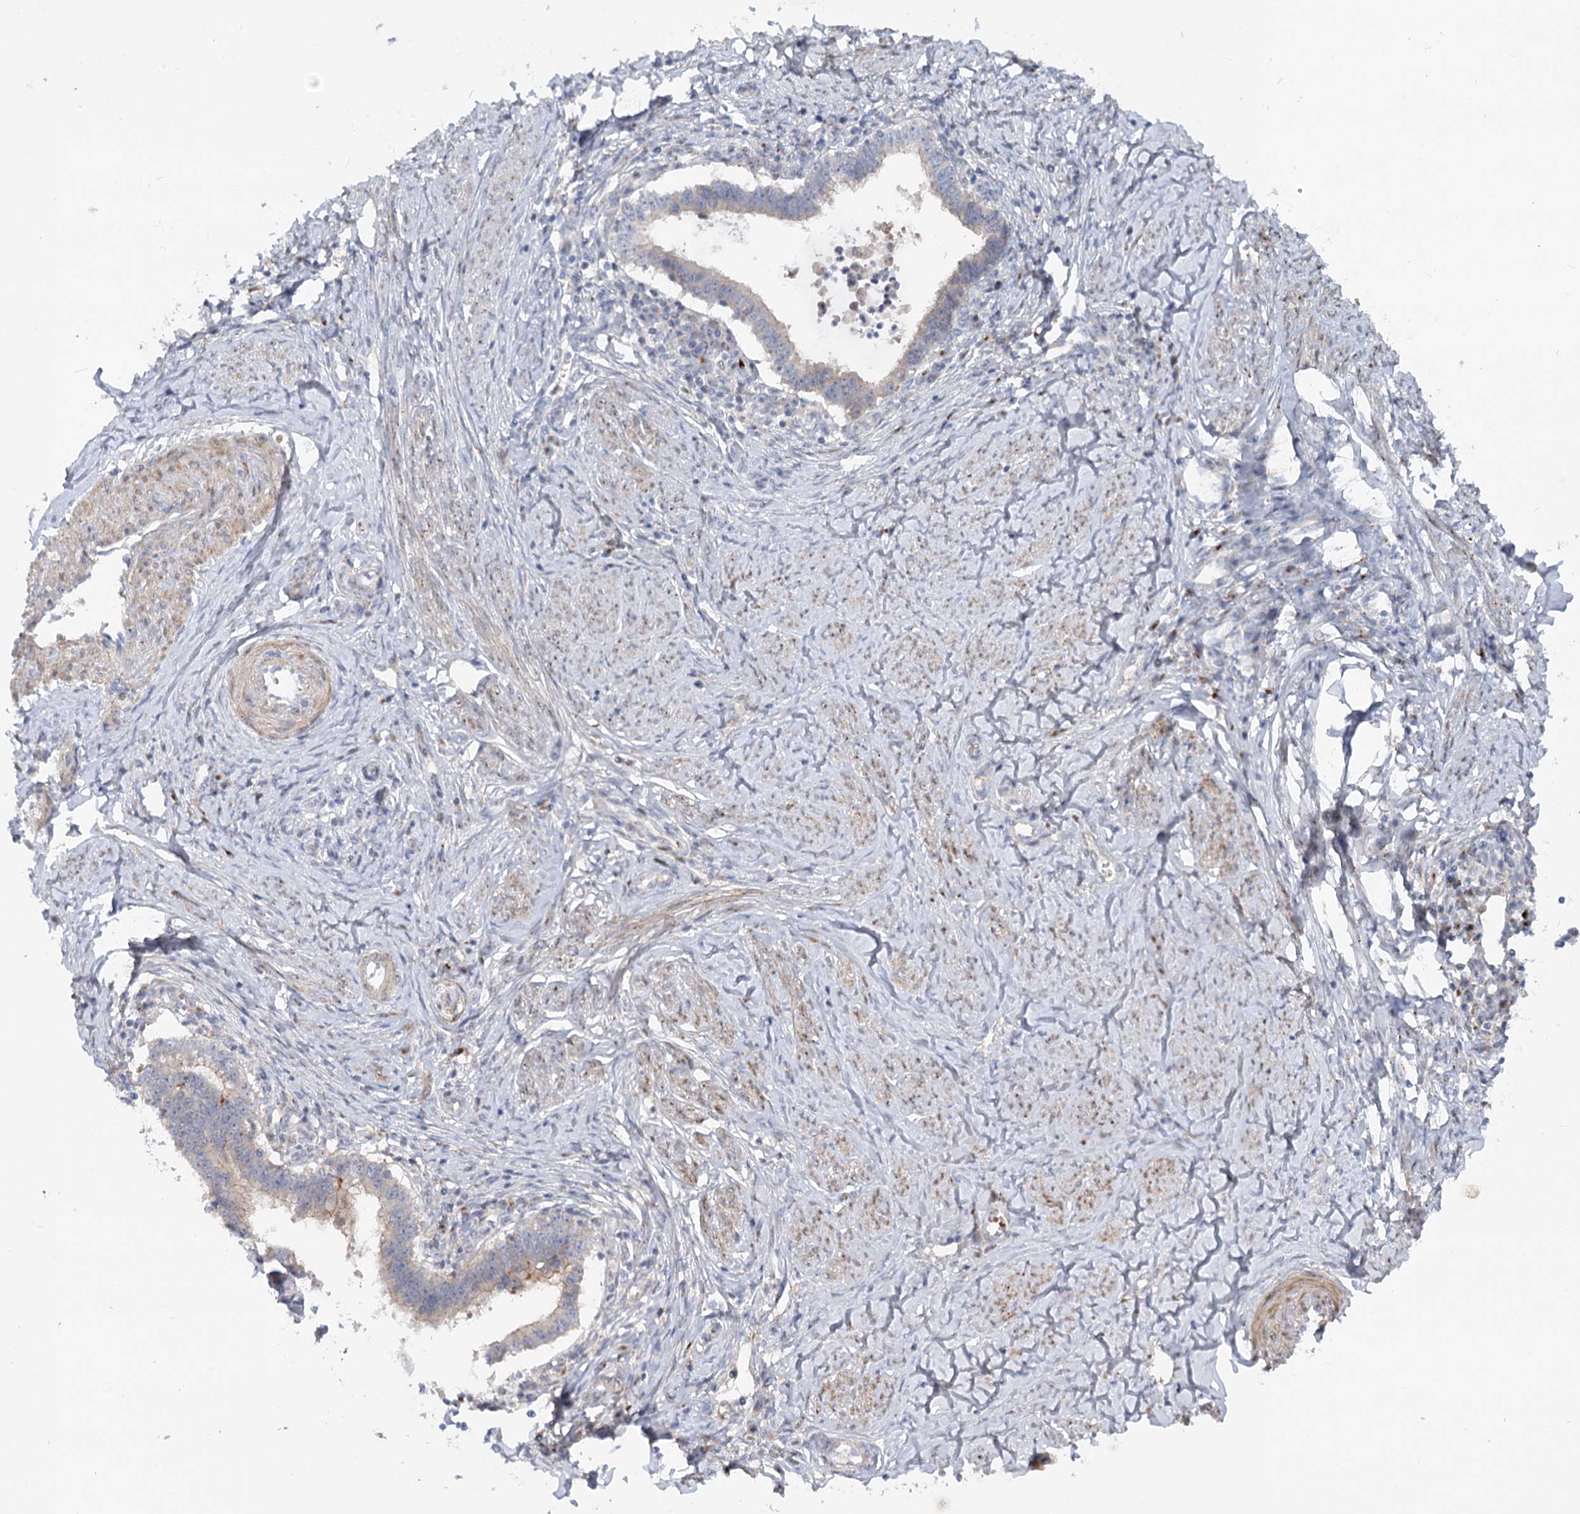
{"staining": {"intensity": "moderate", "quantity": "<25%", "location": "cytoplasmic/membranous"}, "tissue": "cervical cancer", "cell_type": "Tumor cells", "image_type": "cancer", "snomed": [{"axis": "morphology", "description": "Adenocarcinoma, NOS"}, {"axis": "topography", "description": "Cervix"}], "caption": "Immunohistochemical staining of human cervical adenocarcinoma displays low levels of moderate cytoplasmic/membranous expression in about <25% of tumor cells. Nuclei are stained in blue.", "gene": "FGF19", "patient": {"sex": "female", "age": 36}}